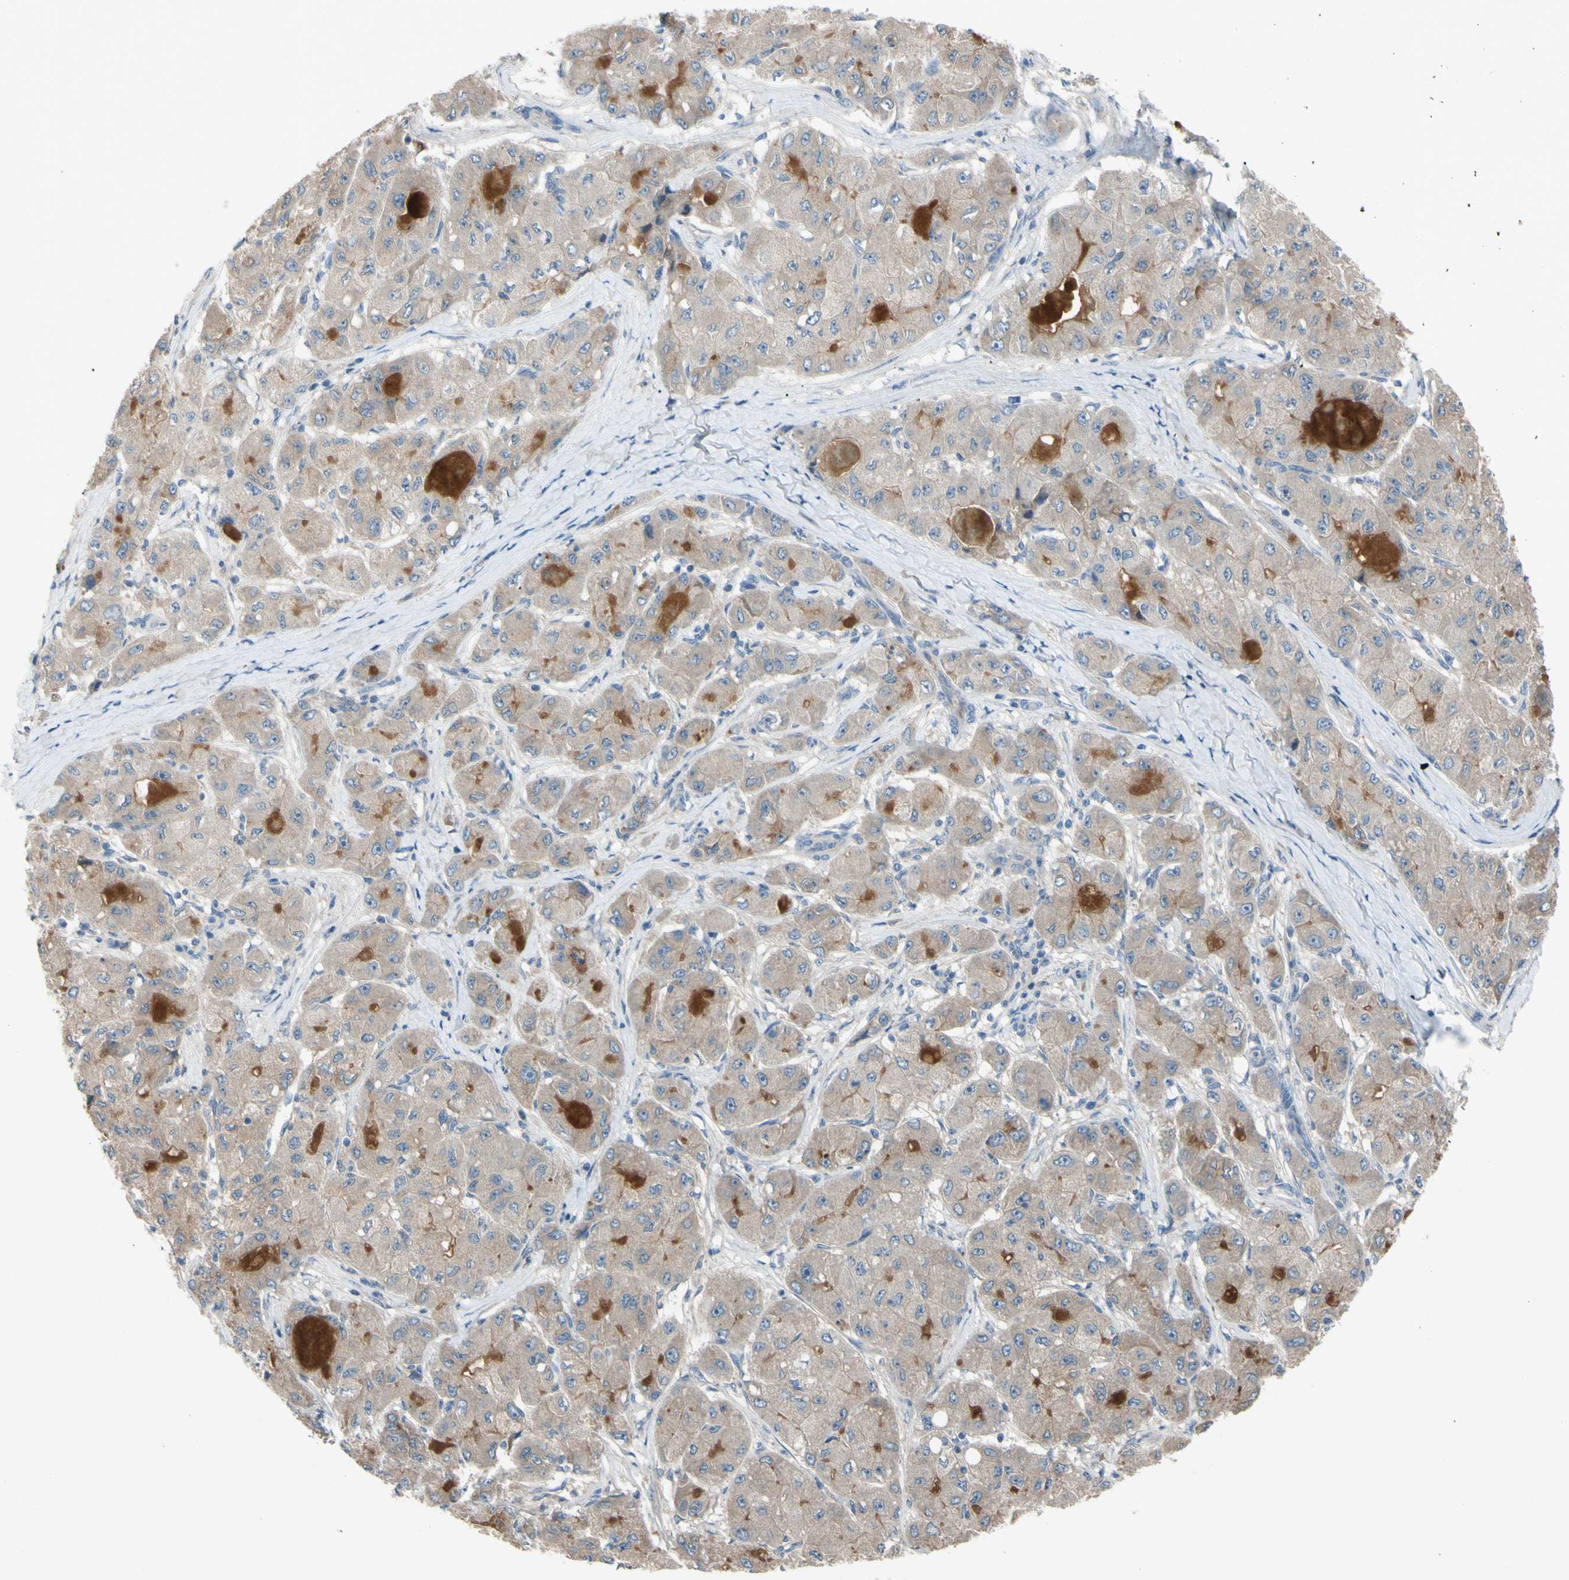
{"staining": {"intensity": "moderate", "quantity": "<25%", "location": "cytoplasmic/membranous"}, "tissue": "liver cancer", "cell_type": "Tumor cells", "image_type": "cancer", "snomed": [{"axis": "morphology", "description": "Carcinoma, Hepatocellular, NOS"}, {"axis": "topography", "description": "Liver"}], "caption": "Tumor cells reveal low levels of moderate cytoplasmic/membranous expression in about <25% of cells in liver hepatocellular carcinoma.", "gene": "ATRN", "patient": {"sex": "male", "age": 80}}